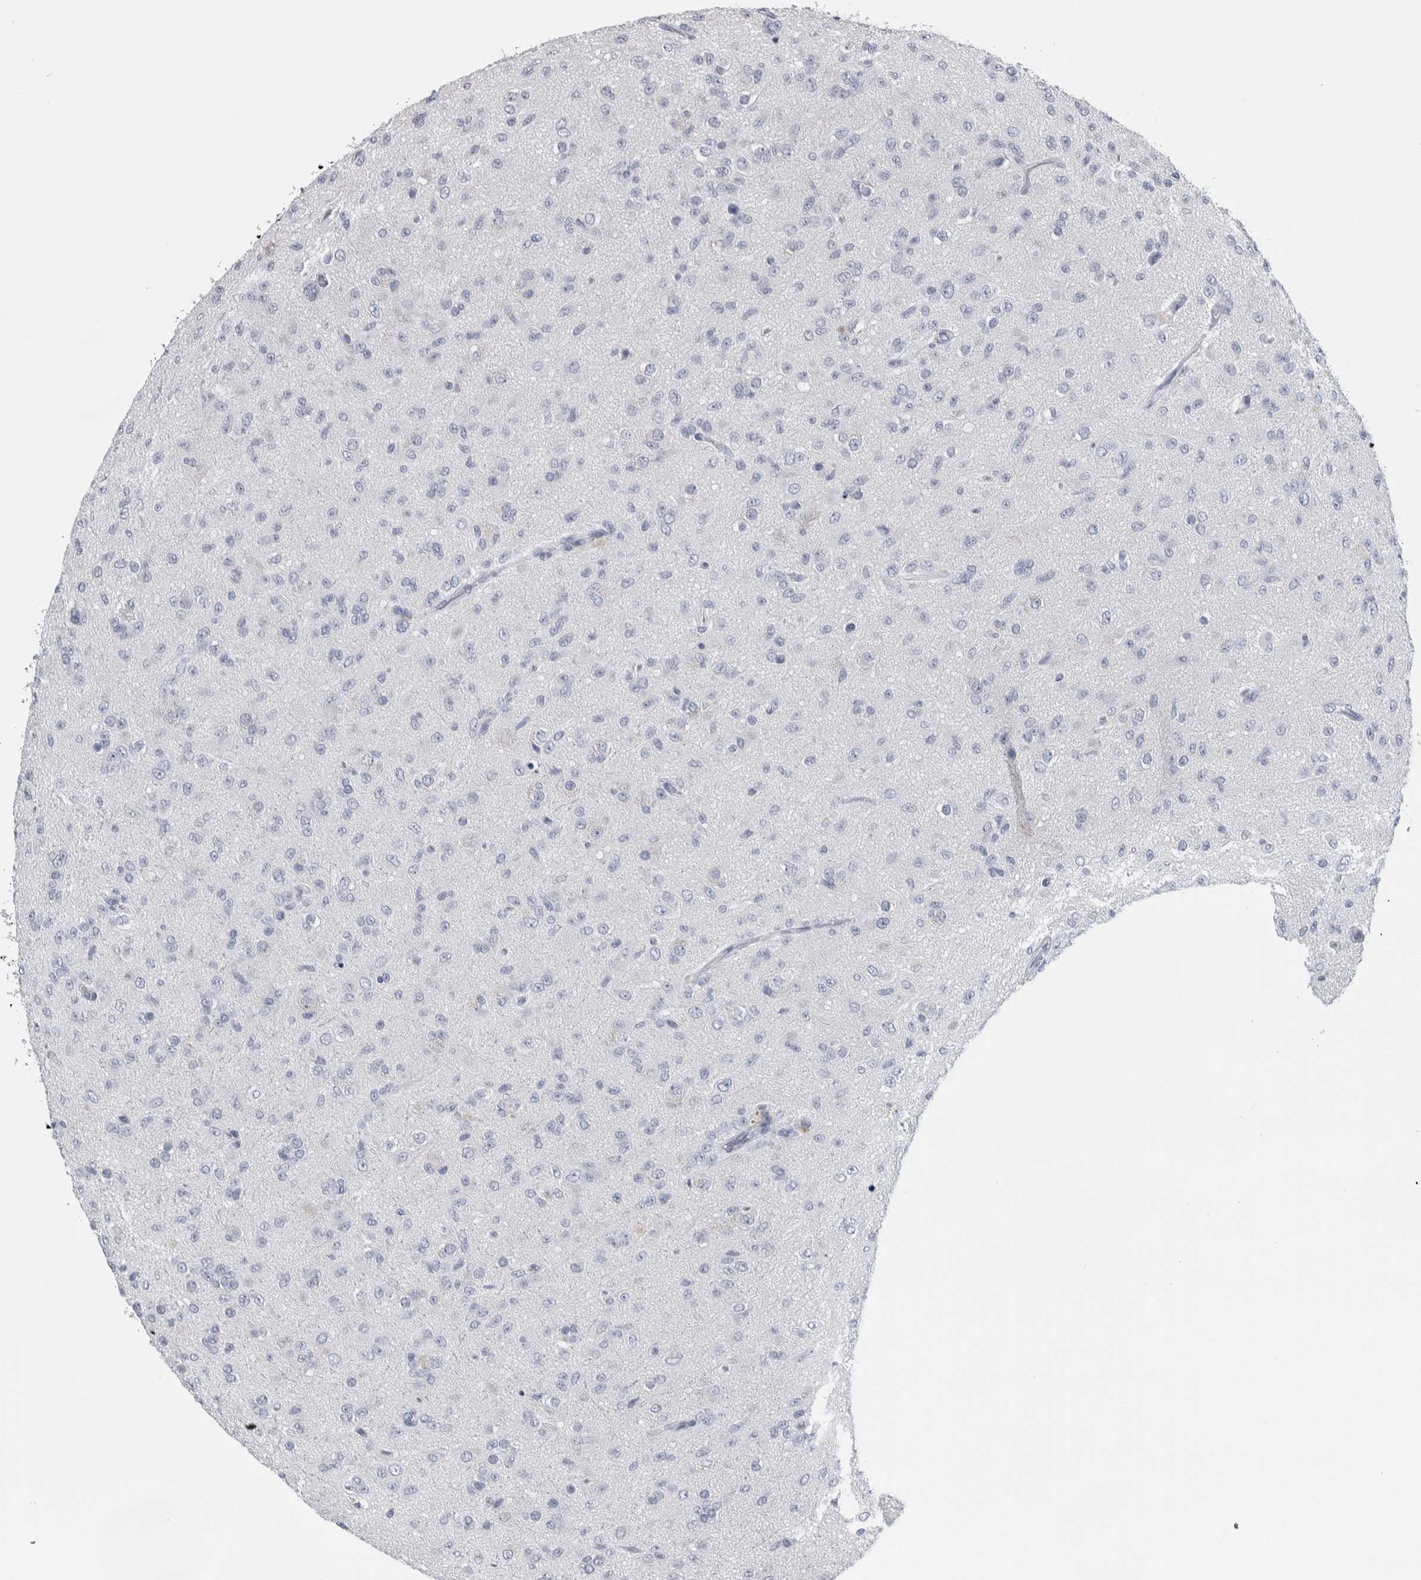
{"staining": {"intensity": "negative", "quantity": "none", "location": "none"}, "tissue": "glioma", "cell_type": "Tumor cells", "image_type": "cancer", "snomed": [{"axis": "morphology", "description": "Glioma, malignant, Low grade"}, {"axis": "topography", "description": "Brain"}], "caption": "DAB immunohistochemical staining of human glioma demonstrates no significant positivity in tumor cells. The staining was performed using DAB to visualize the protein expression in brown, while the nuclei were stained in blue with hematoxylin (Magnification: 20x).", "gene": "CDH17", "patient": {"sex": "male", "age": 65}}